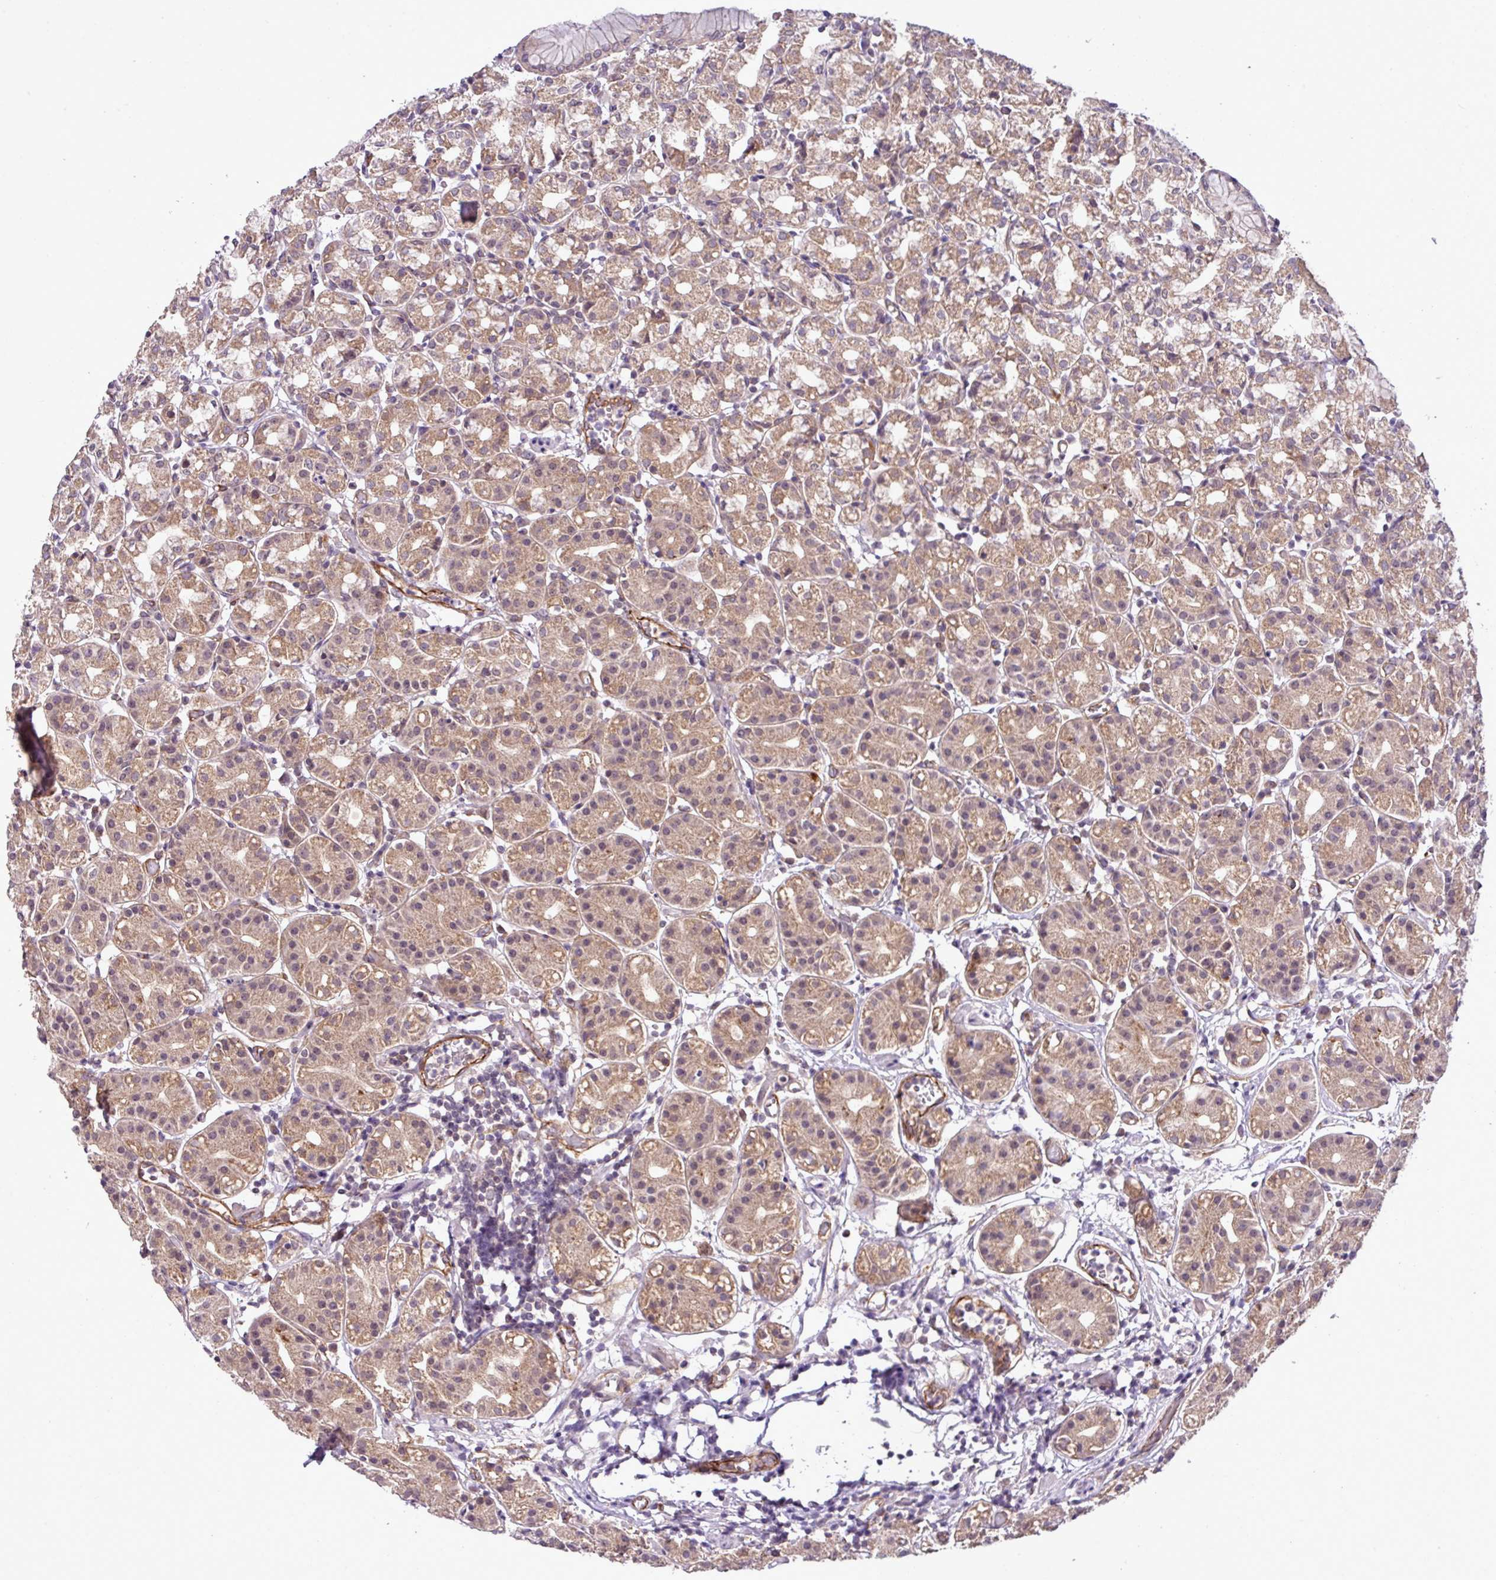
{"staining": {"intensity": "moderate", "quantity": ">75%", "location": "cytoplasmic/membranous"}, "tissue": "stomach", "cell_type": "Glandular cells", "image_type": "normal", "snomed": [{"axis": "morphology", "description": "Normal tissue, NOS"}, {"axis": "topography", "description": "Stomach"}], "caption": "Immunohistochemistry of unremarkable stomach shows medium levels of moderate cytoplasmic/membranous positivity in about >75% of glandular cells. The protein of interest is stained brown, and the nuclei are stained in blue (DAB IHC with brightfield microscopy, high magnification).", "gene": "XIAP", "patient": {"sex": "female", "age": 57}}